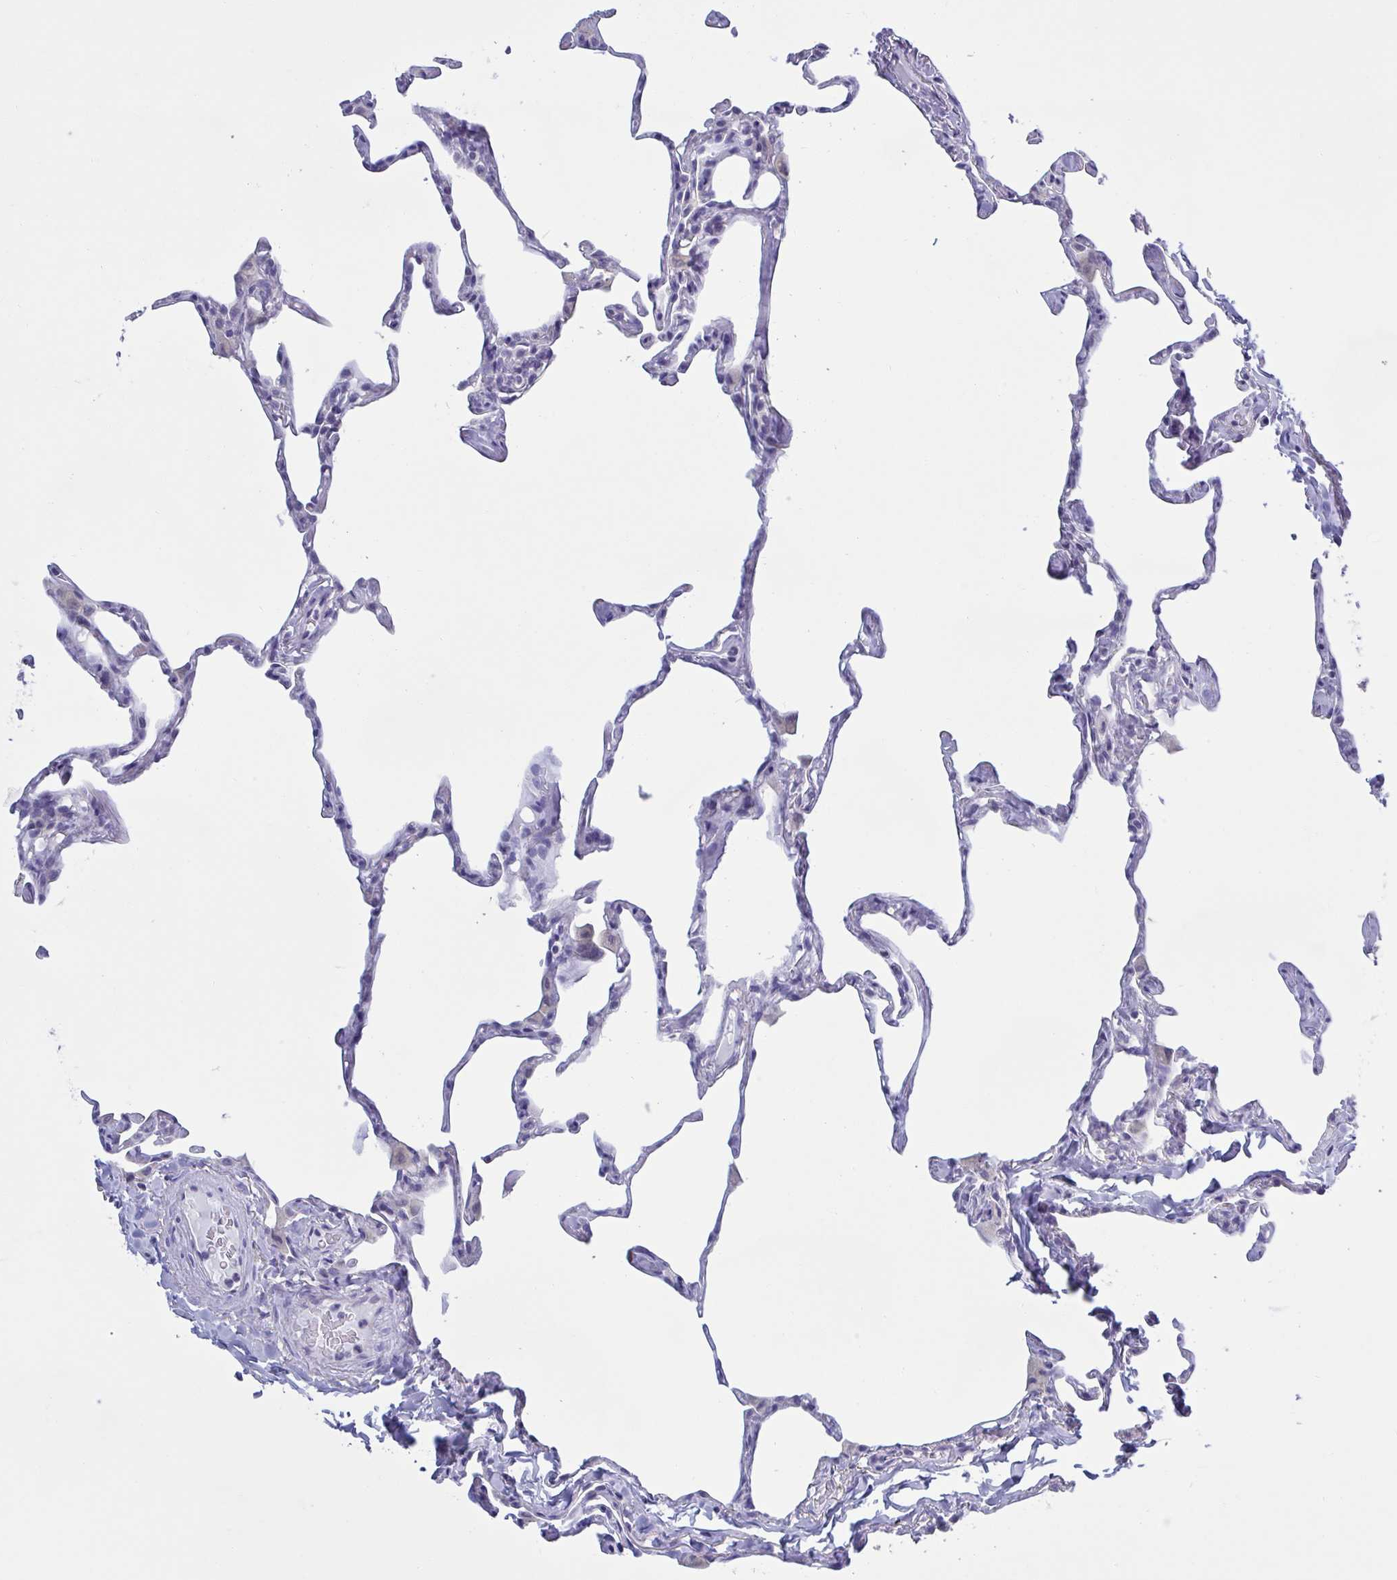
{"staining": {"intensity": "negative", "quantity": "none", "location": "none"}, "tissue": "lung", "cell_type": "Alveolar cells", "image_type": "normal", "snomed": [{"axis": "morphology", "description": "Normal tissue, NOS"}, {"axis": "topography", "description": "Lung"}], "caption": "Unremarkable lung was stained to show a protein in brown. There is no significant expression in alveolar cells.", "gene": "CHMP5", "patient": {"sex": "male", "age": 65}}